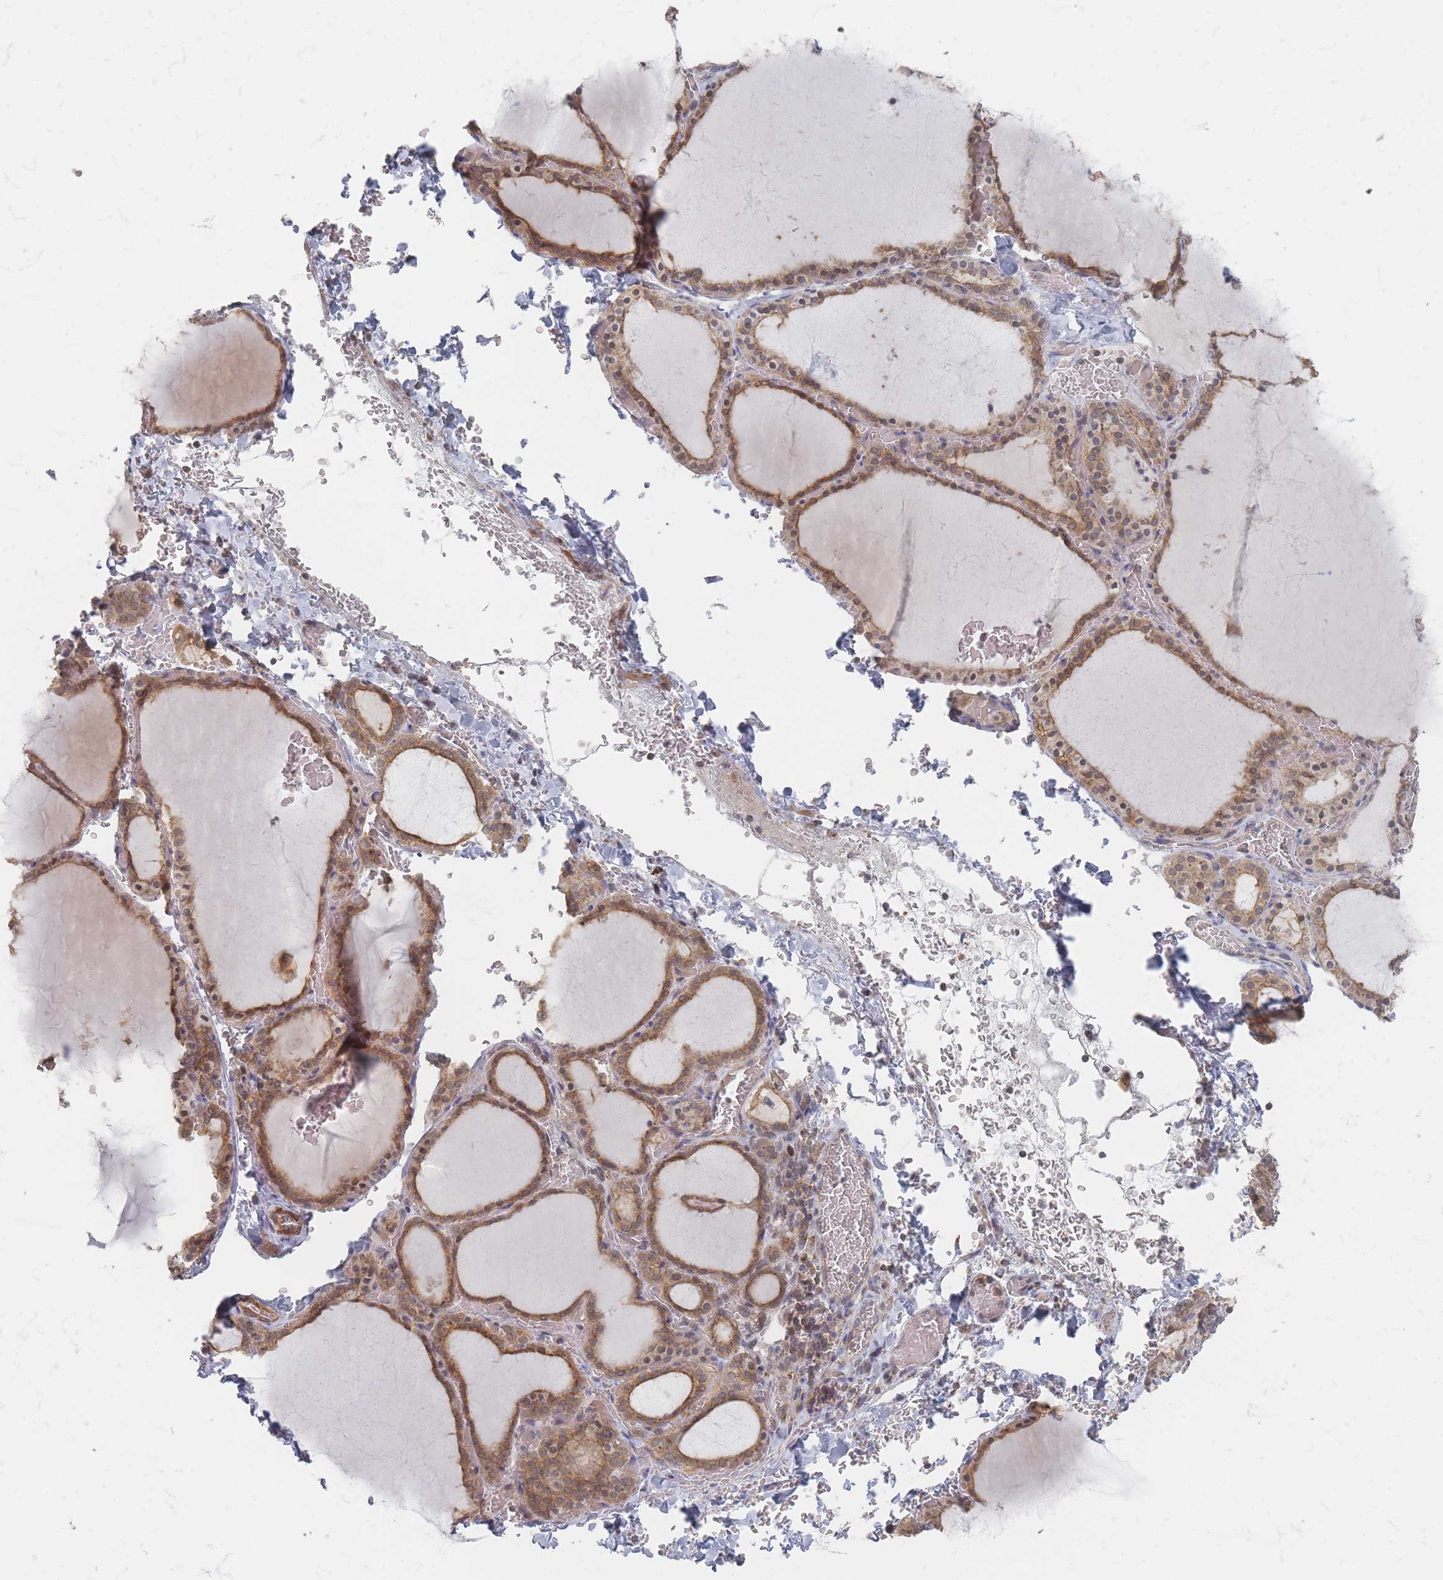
{"staining": {"intensity": "moderate", "quantity": ">75%", "location": "cytoplasmic/membranous"}, "tissue": "thyroid gland", "cell_type": "Glandular cells", "image_type": "normal", "snomed": [{"axis": "morphology", "description": "Normal tissue, NOS"}, {"axis": "topography", "description": "Thyroid gland"}], "caption": "Thyroid gland stained with immunohistochemistry (IHC) displays moderate cytoplasmic/membranous staining in approximately >75% of glandular cells.", "gene": "GLE1", "patient": {"sex": "female", "age": 39}}